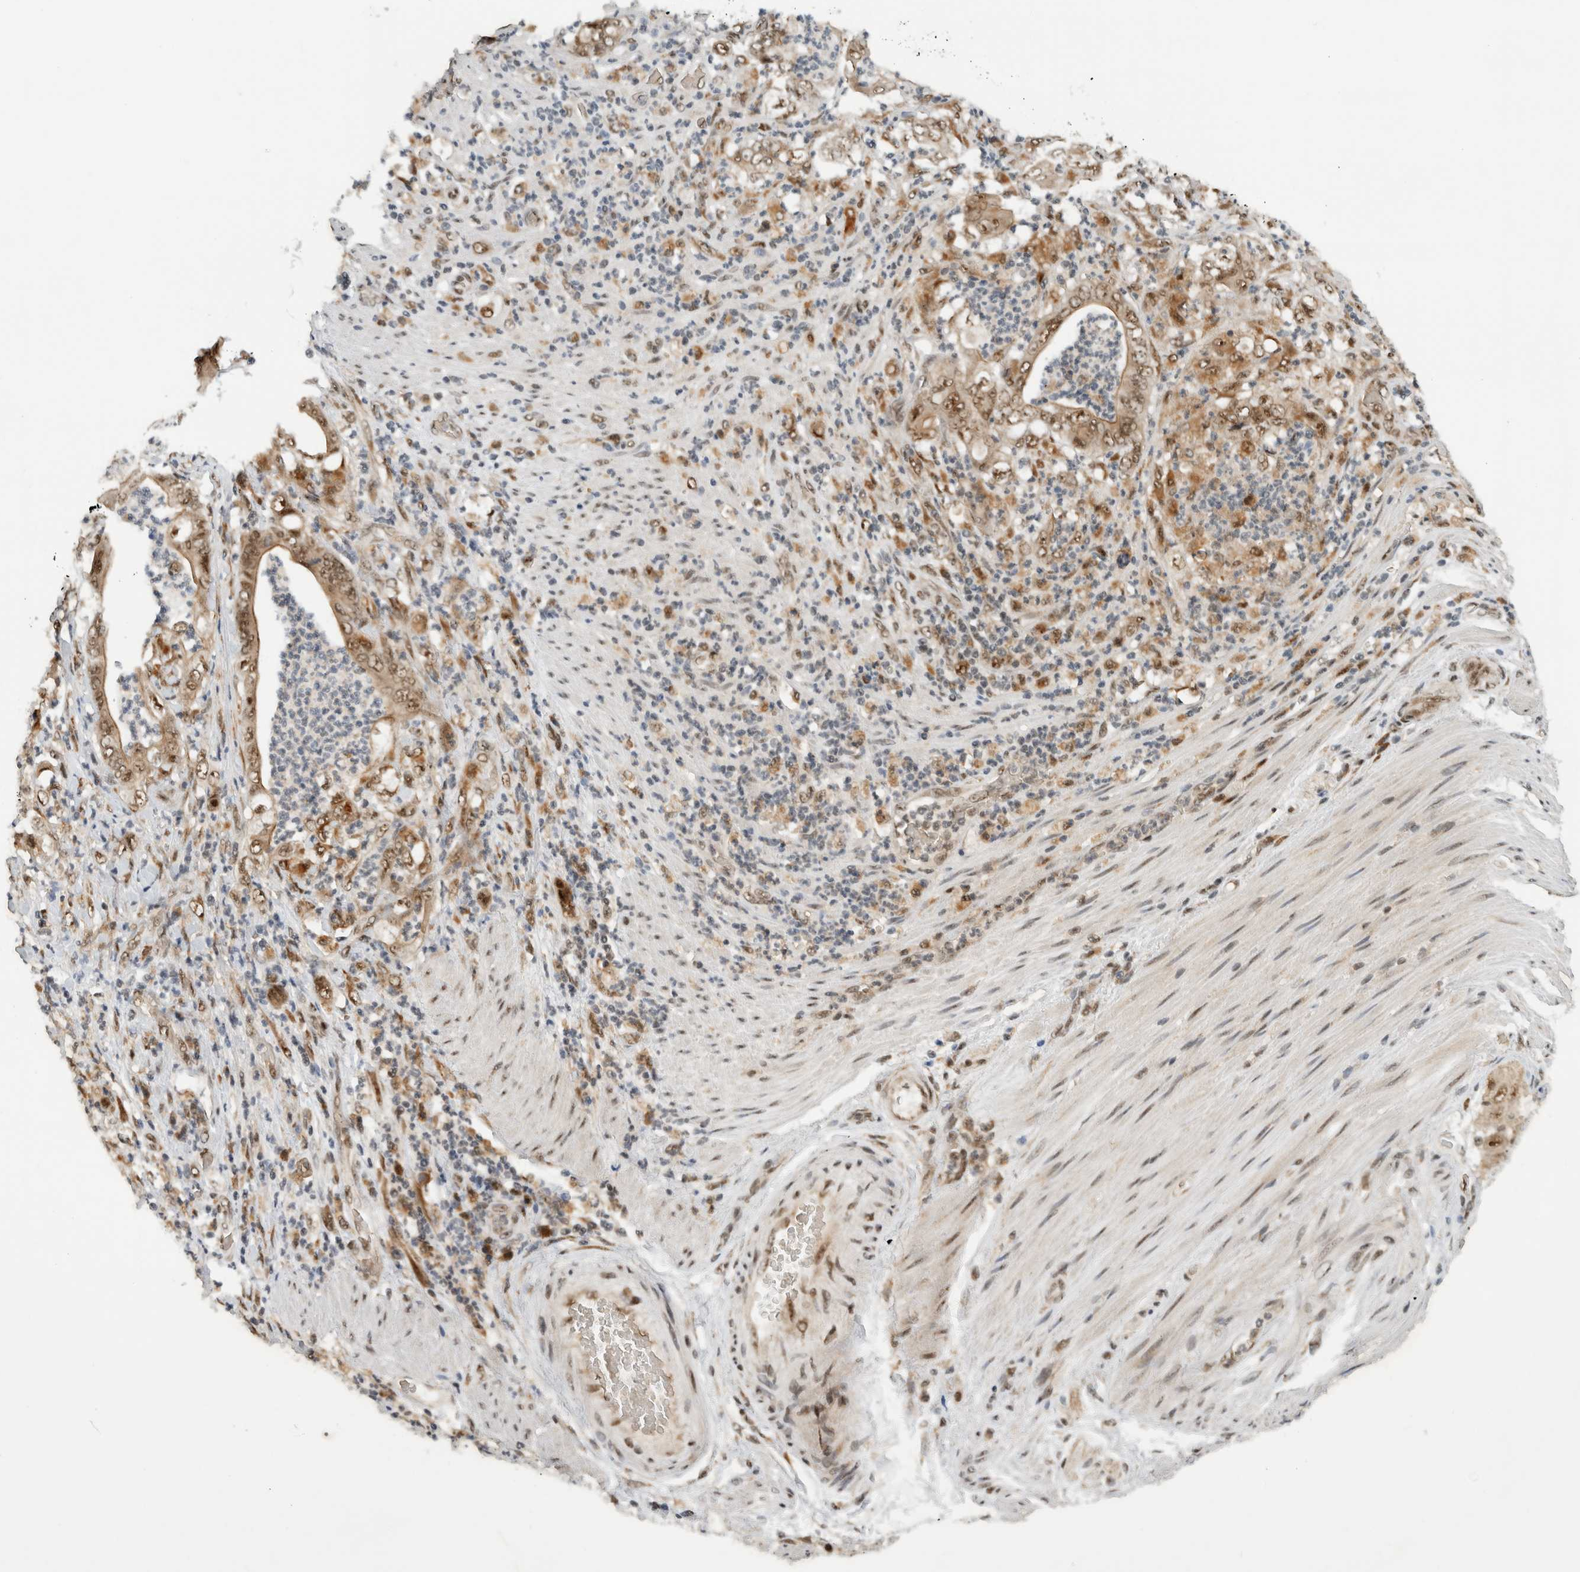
{"staining": {"intensity": "moderate", "quantity": ">75%", "location": "cytoplasmic/membranous,nuclear"}, "tissue": "stomach cancer", "cell_type": "Tumor cells", "image_type": "cancer", "snomed": [{"axis": "morphology", "description": "Adenocarcinoma, NOS"}, {"axis": "topography", "description": "Stomach"}], "caption": "This is a histology image of immunohistochemistry (IHC) staining of stomach cancer, which shows moderate staining in the cytoplasmic/membranous and nuclear of tumor cells.", "gene": "NCAPG2", "patient": {"sex": "female", "age": 73}}